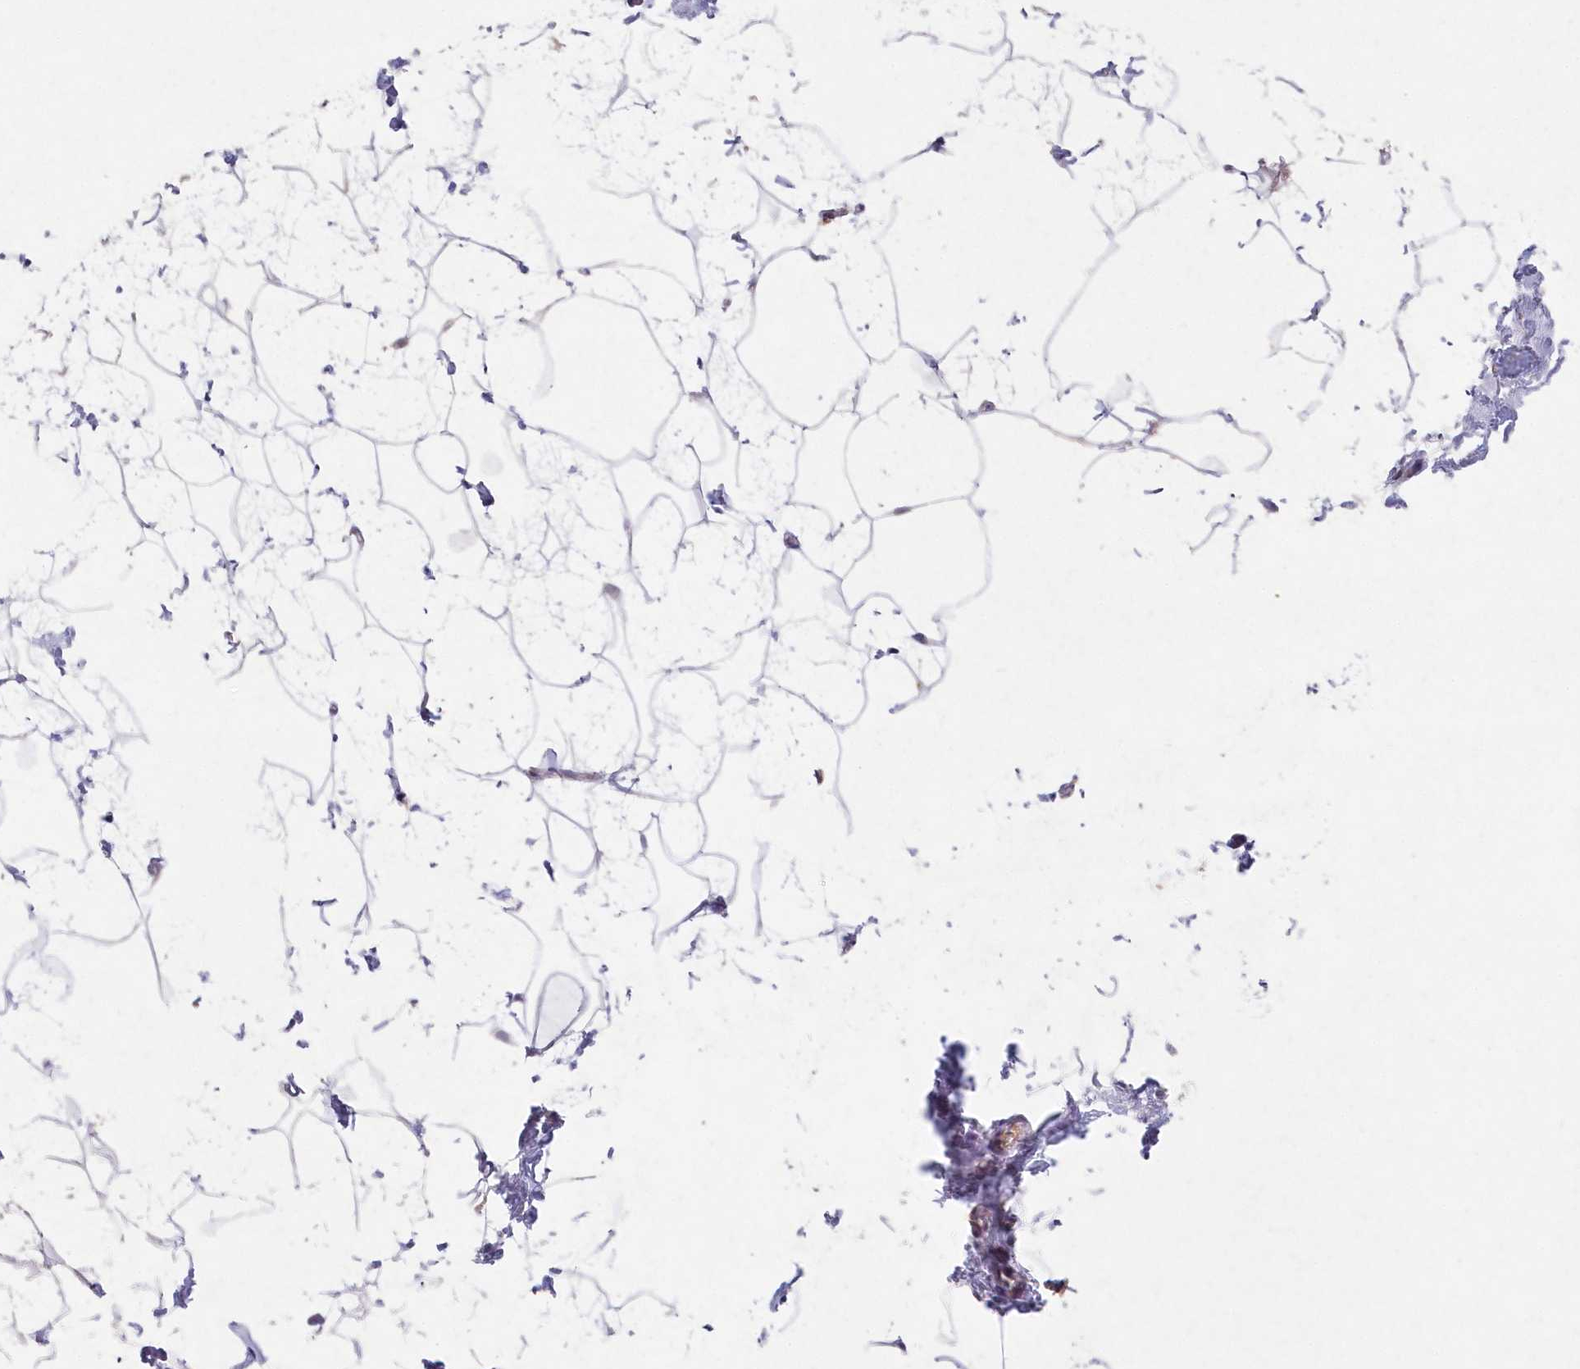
{"staining": {"intensity": "negative", "quantity": "none", "location": "none"}, "tissue": "breast", "cell_type": "Adipocytes", "image_type": "normal", "snomed": [{"axis": "morphology", "description": "Normal tissue, NOS"}, {"axis": "morphology", "description": "Lobular carcinoma"}, {"axis": "topography", "description": "Breast"}], "caption": "IHC of benign breast shows no staining in adipocytes.", "gene": "ASCC1", "patient": {"sex": "female", "age": 62}}